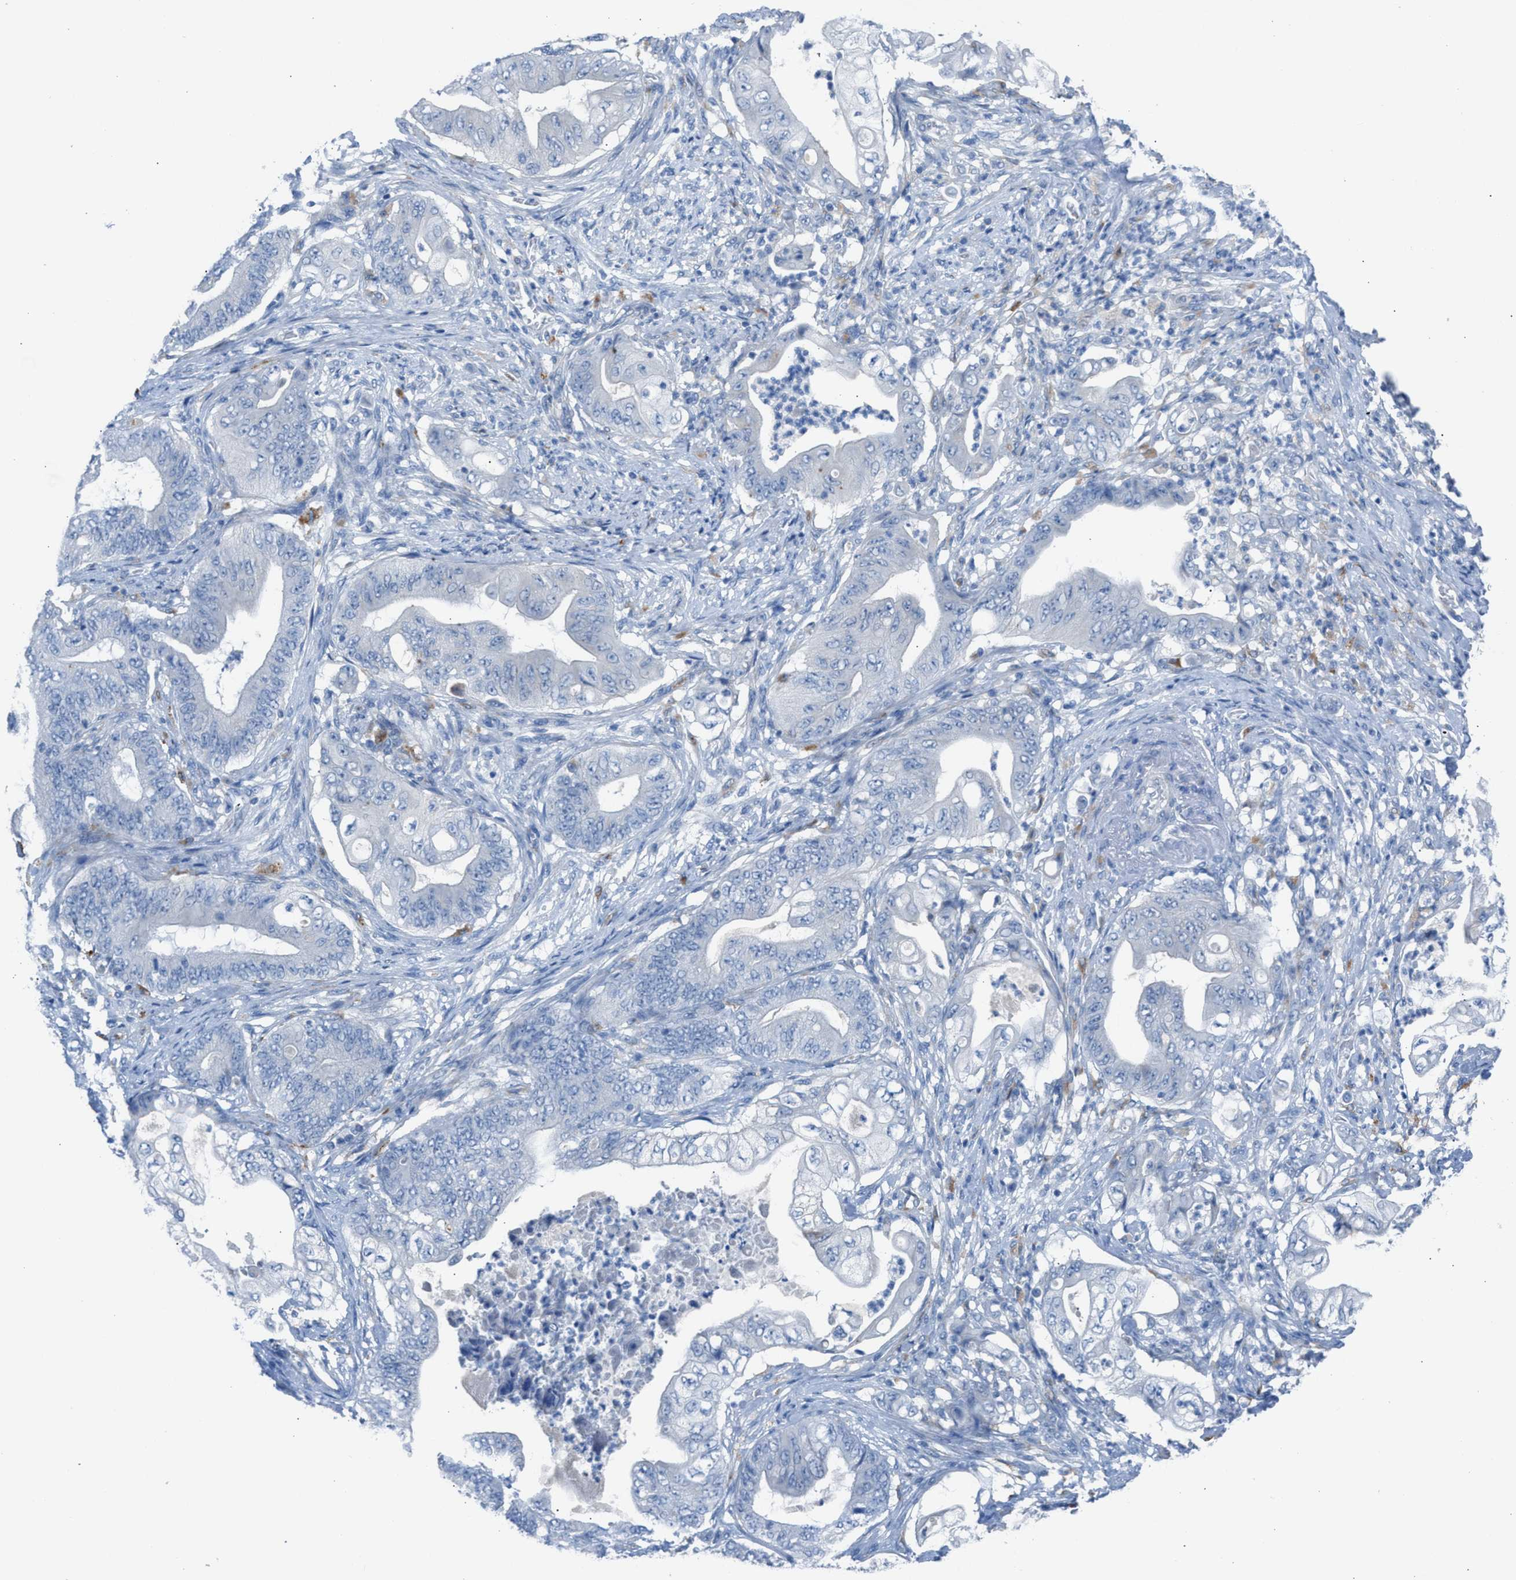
{"staining": {"intensity": "negative", "quantity": "none", "location": "none"}, "tissue": "stomach cancer", "cell_type": "Tumor cells", "image_type": "cancer", "snomed": [{"axis": "morphology", "description": "Adenocarcinoma, NOS"}, {"axis": "topography", "description": "Stomach"}], "caption": "DAB immunohistochemical staining of adenocarcinoma (stomach) exhibits no significant positivity in tumor cells.", "gene": "ASPA", "patient": {"sex": "female", "age": 73}}